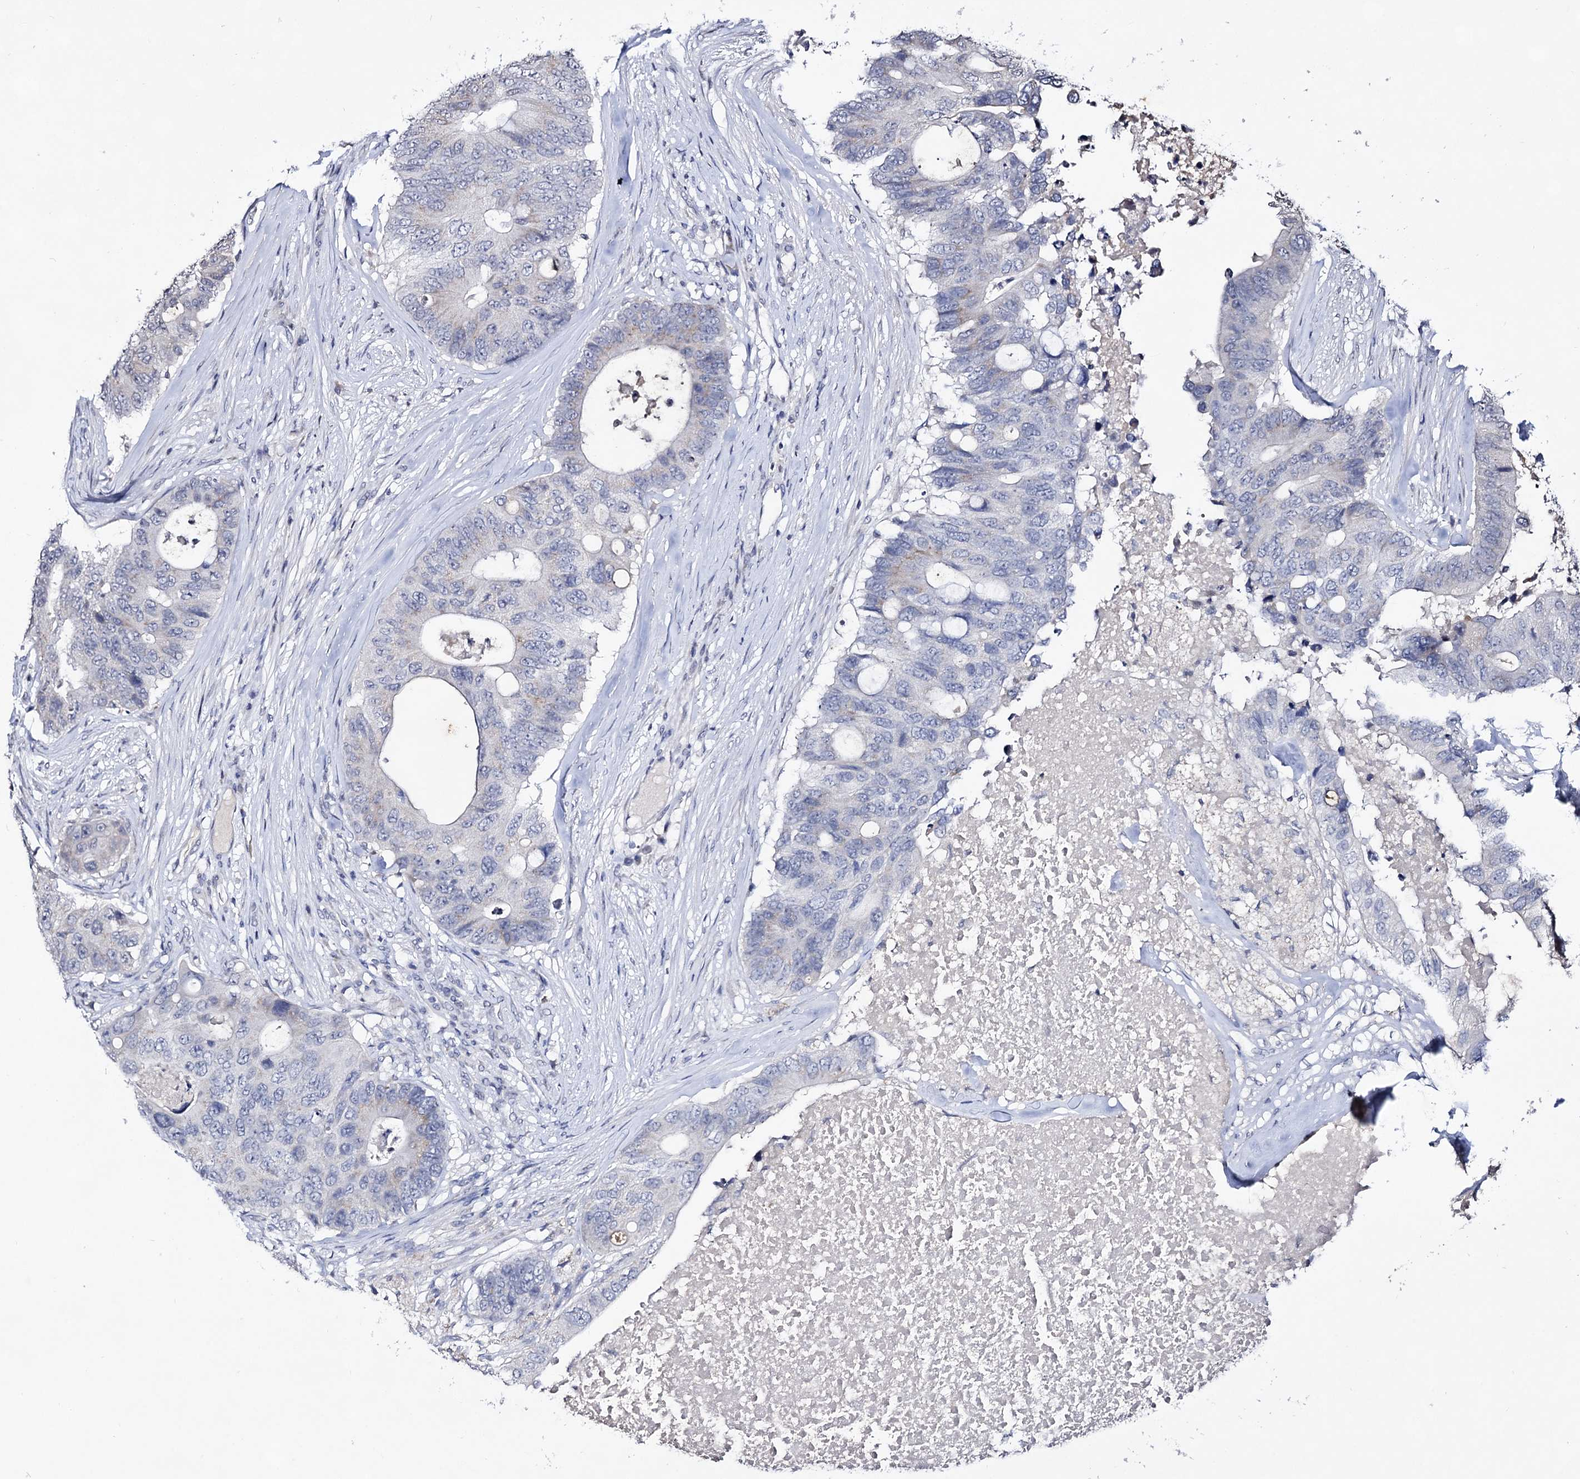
{"staining": {"intensity": "negative", "quantity": "none", "location": "none"}, "tissue": "colorectal cancer", "cell_type": "Tumor cells", "image_type": "cancer", "snomed": [{"axis": "morphology", "description": "Adenocarcinoma, NOS"}, {"axis": "topography", "description": "Colon"}], "caption": "Human colorectal adenocarcinoma stained for a protein using IHC shows no positivity in tumor cells.", "gene": "PLIN1", "patient": {"sex": "male", "age": 71}}